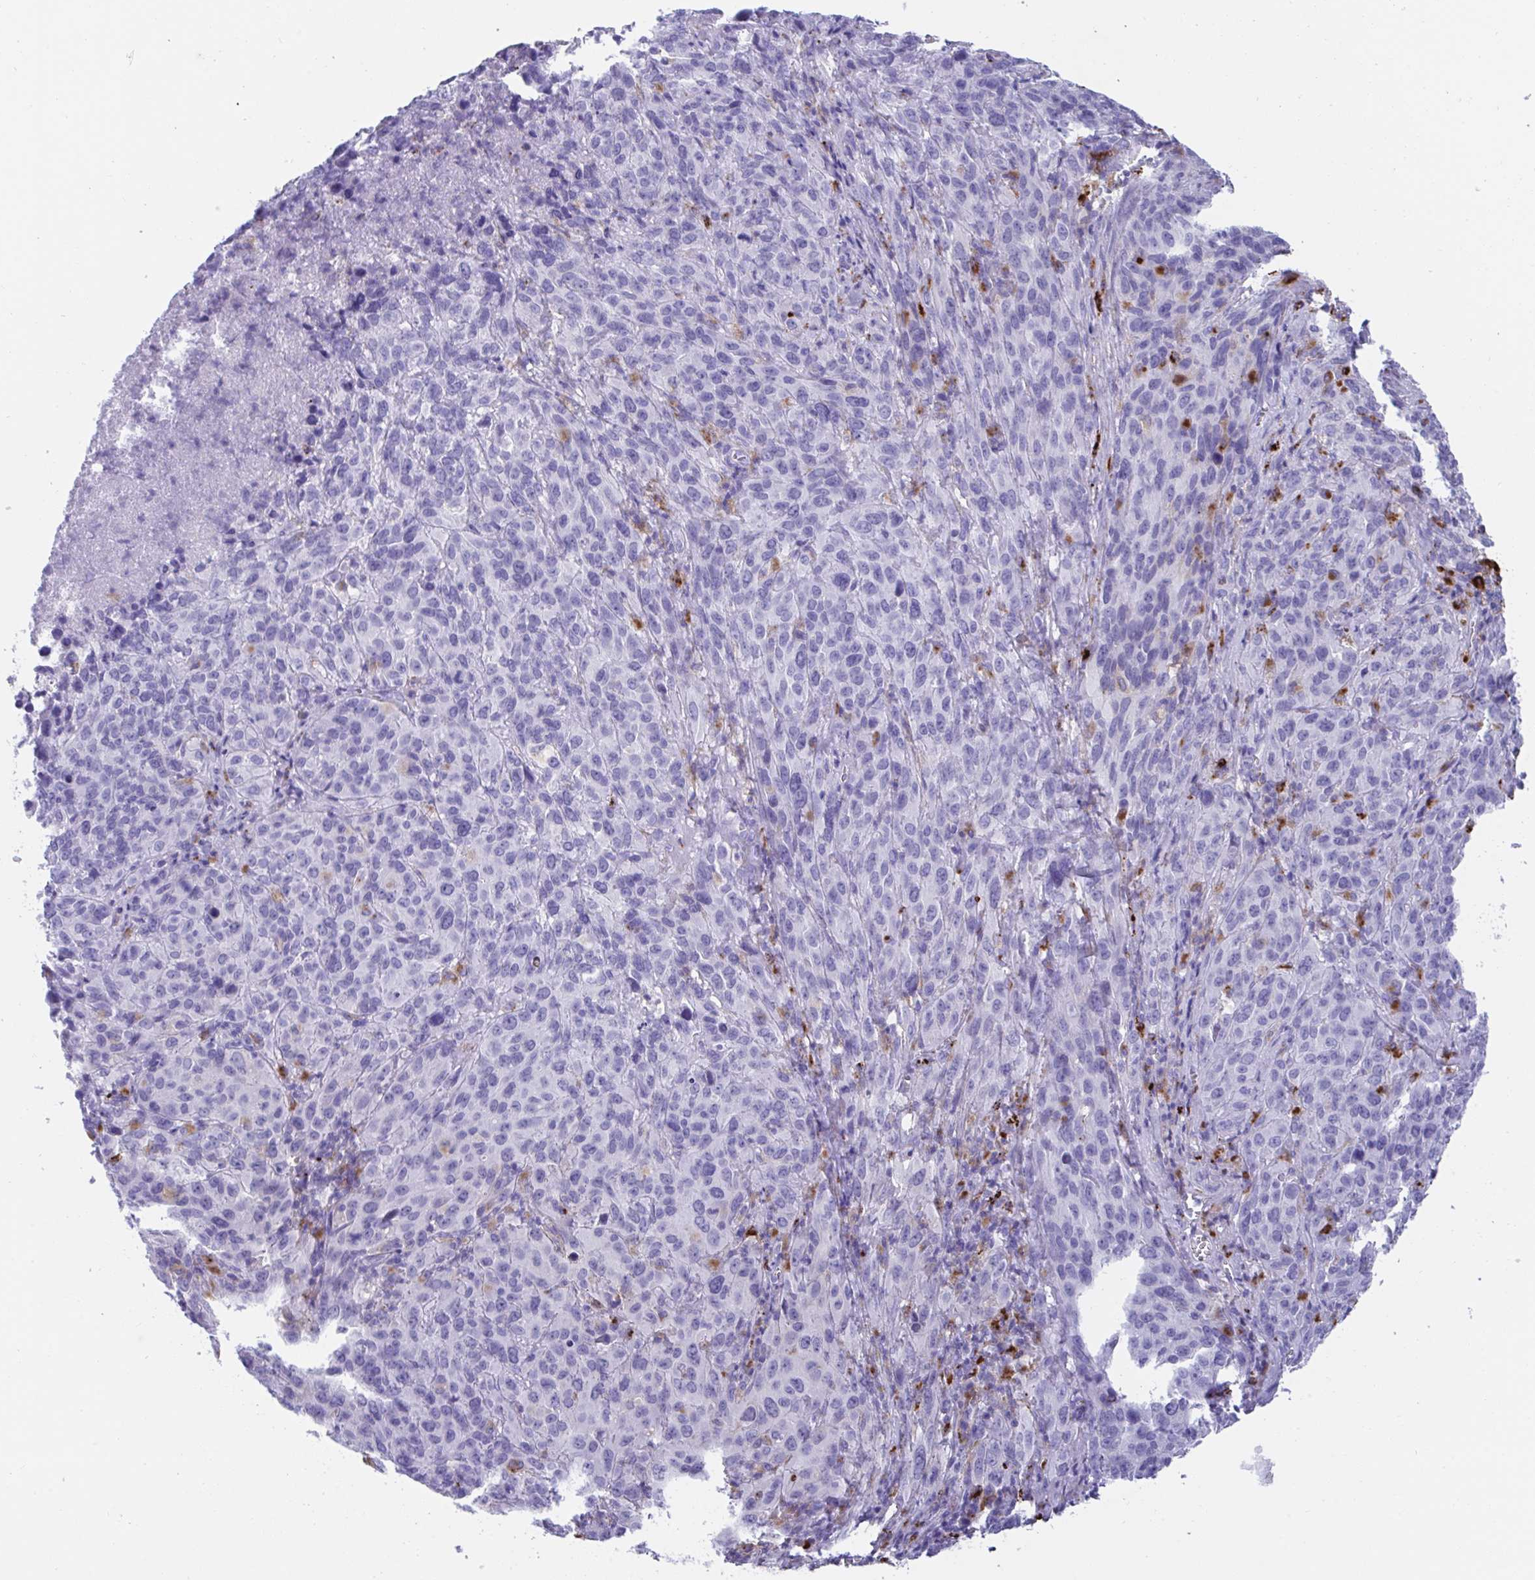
{"staining": {"intensity": "negative", "quantity": "none", "location": "none"}, "tissue": "cervical cancer", "cell_type": "Tumor cells", "image_type": "cancer", "snomed": [{"axis": "morphology", "description": "Squamous cell carcinoma, NOS"}, {"axis": "topography", "description": "Cervix"}], "caption": "Micrograph shows no significant protein expression in tumor cells of cervical cancer.", "gene": "CPVL", "patient": {"sex": "female", "age": 51}}